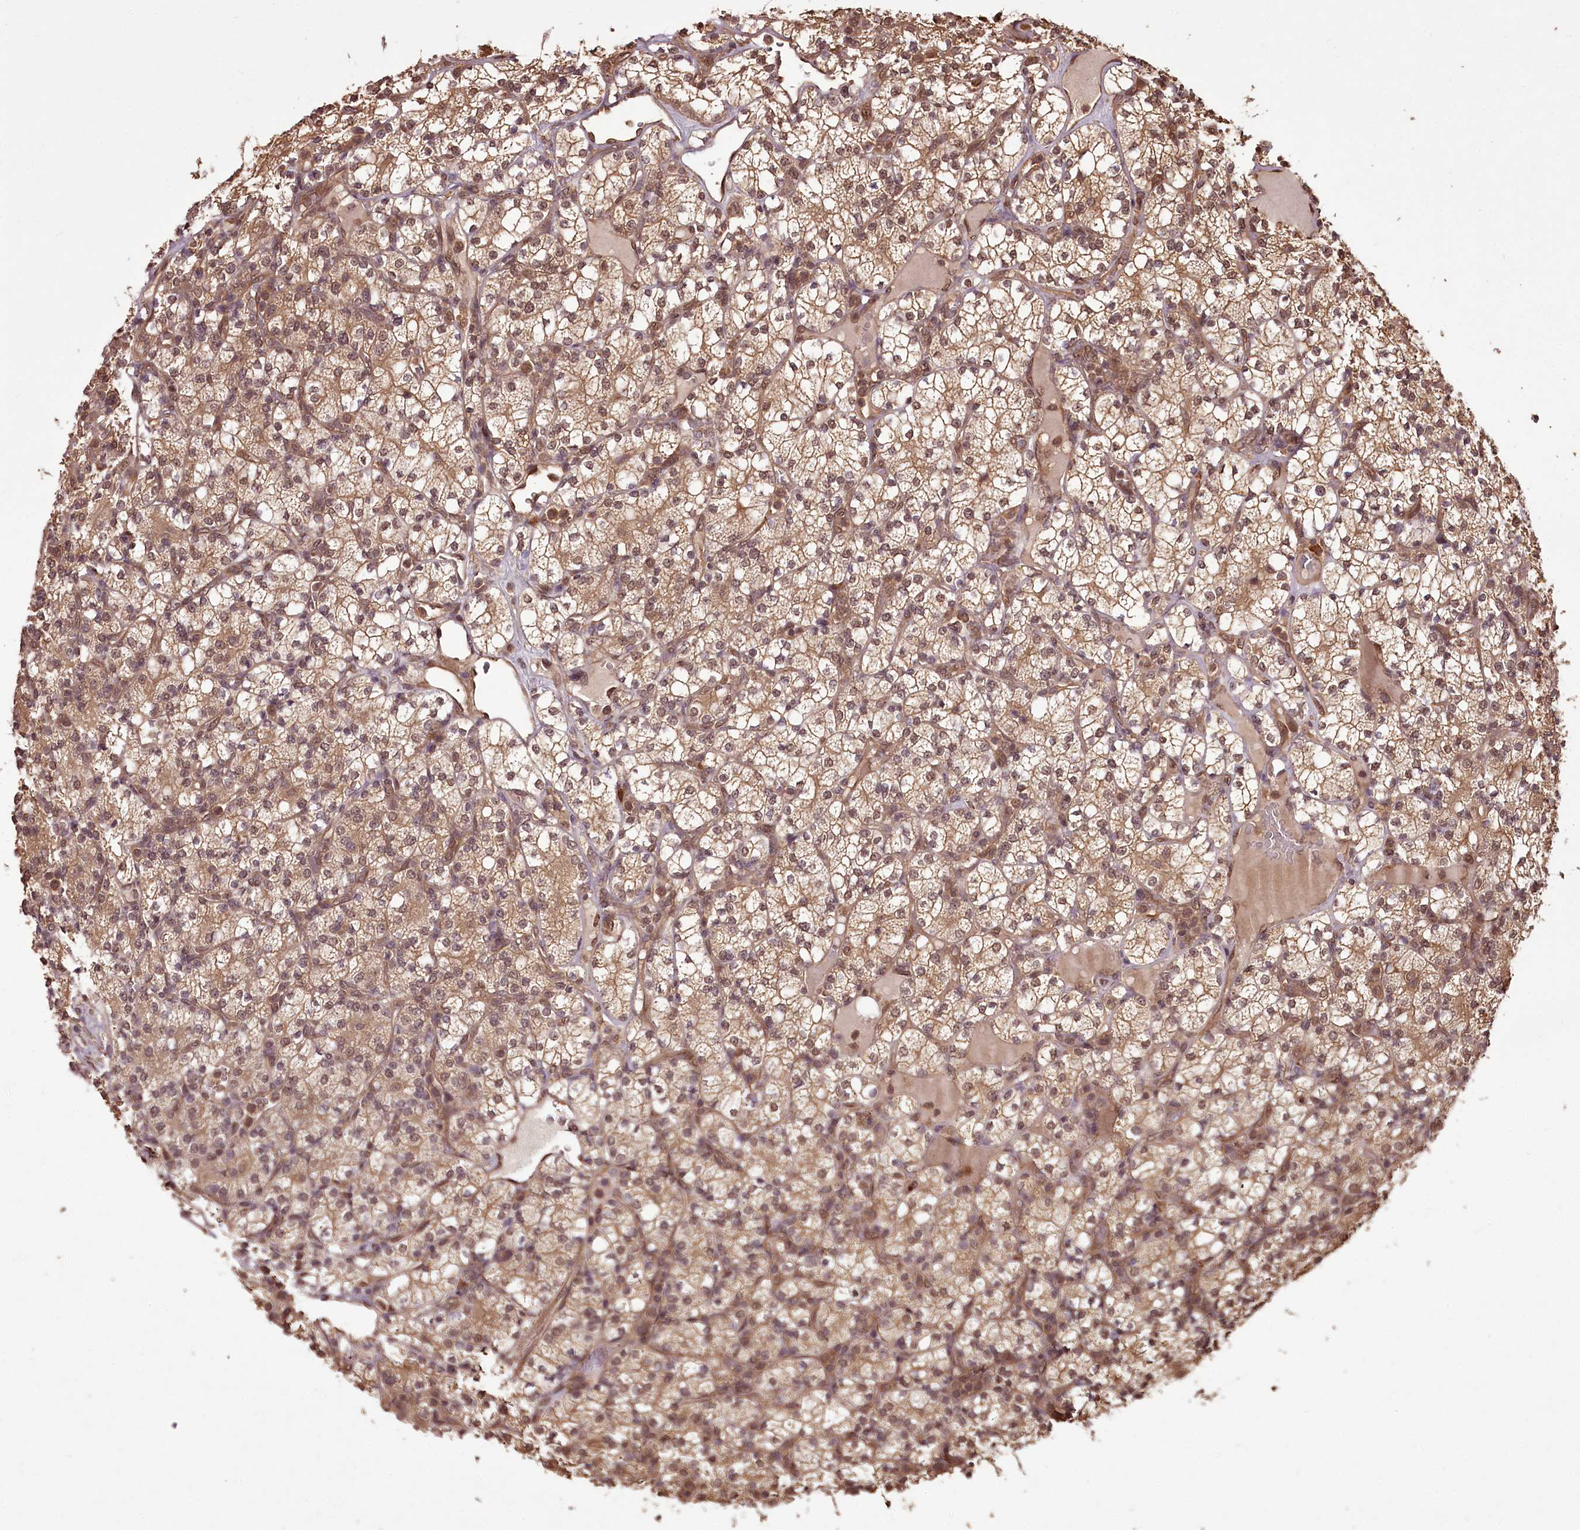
{"staining": {"intensity": "moderate", "quantity": ">75%", "location": "cytoplasmic/membranous,nuclear"}, "tissue": "renal cancer", "cell_type": "Tumor cells", "image_type": "cancer", "snomed": [{"axis": "morphology", "description": "Adenocarcinoma, NOS"}, {"axis": "topography", "description": "Kidney"}], "caption": "Adenocarcinoma (renal) stained for a protein exhibits moderate cytoplasmic/membranous and nuclear positivity in tumor cells.", "gene": "NPRL2", "patient": {"sex": "male", "age": 77}}